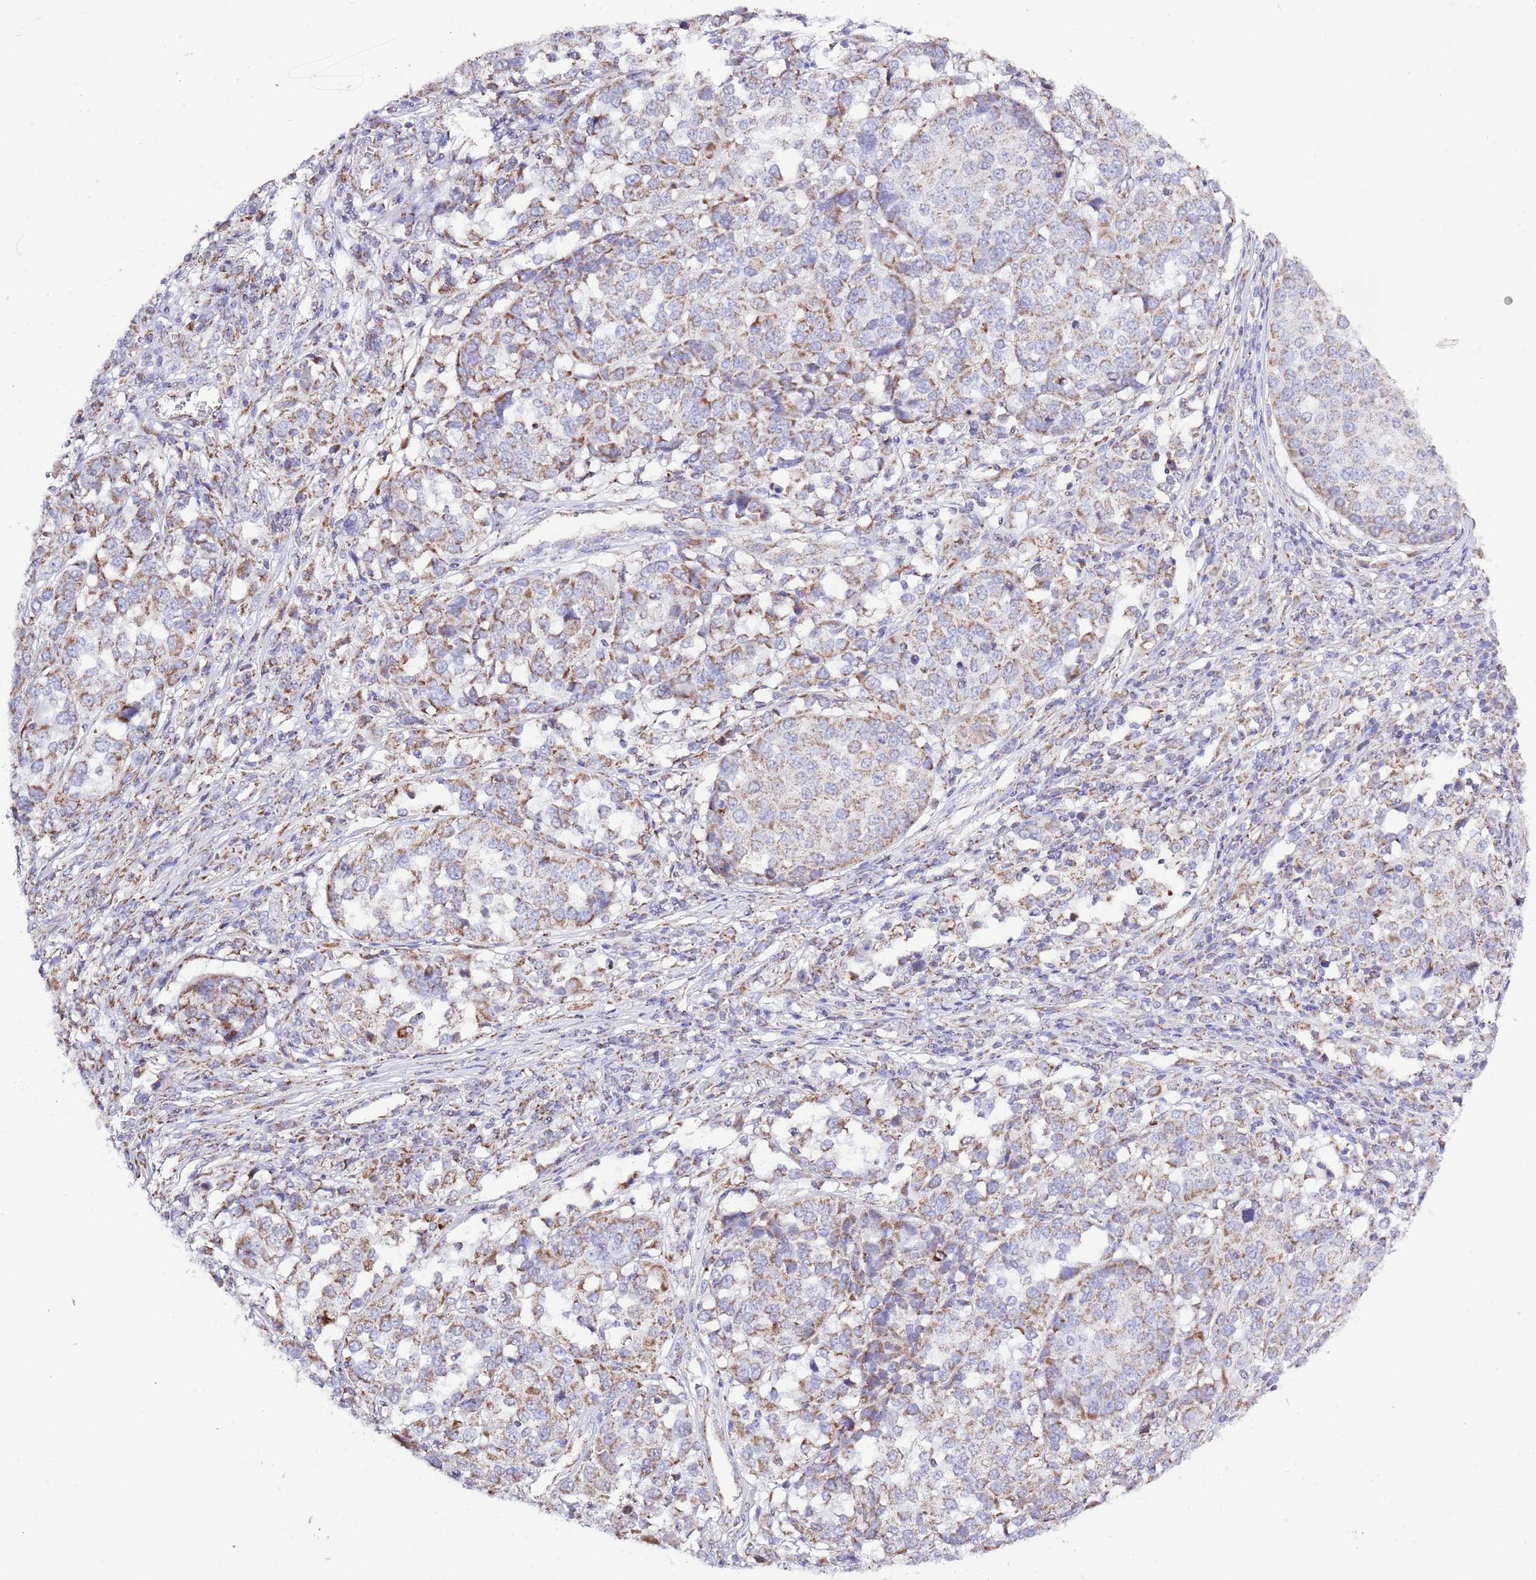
{"staining": {"intensity": "moderate", "quantity": "25%-75%", "location": "cytoplasmic/membranous"}, "tissue": "melanoma", "cell_type": "Tumor cells", "image_type": "cancer", "snomed": [{"axis": "morphology", "description": "Malignant melanoma, Metastatic site"}, {"axis": "topography", "description": "Lymph node"}], "caption": "A high-resolution micrograph shows IHC staining of malignant melanoma (metastatic site), which demonstrates moderate cytoplasmic/membranous staining in about 25%-75% of tumor cells.", "gene": "TEKTIP1", "patient": {"sex": "male", "age": 44}}